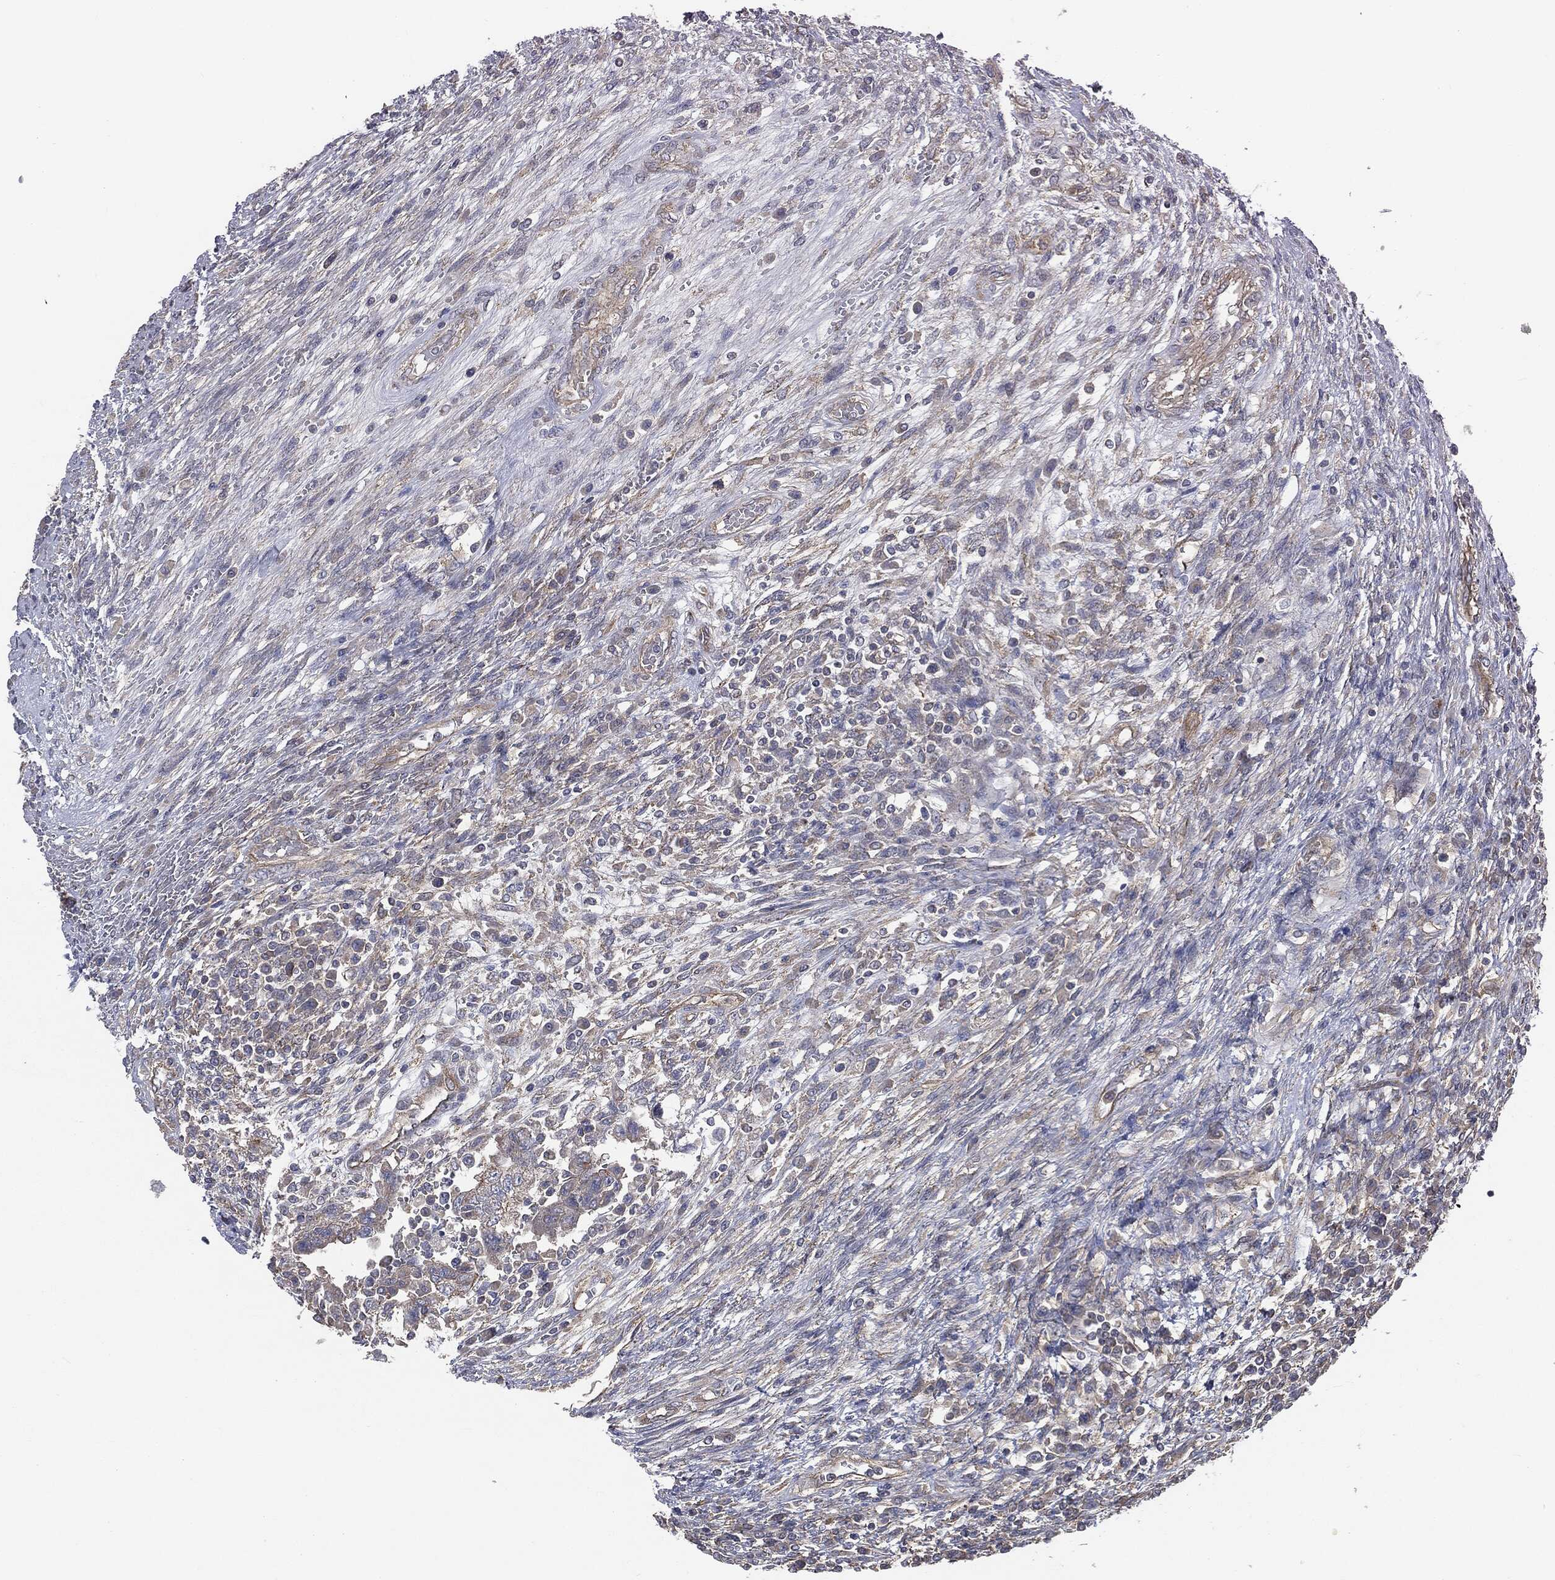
{"staining": {"intensity": "weak", "quantity": "25%-75%", "location": "cytoplasmic/membranous"}, "tissue": "testis cancer", "cell_type": "Tumor cells", "image_type": "cancer", "snomed": [{"axis": "morphology", "description": "Carcinoma, Embryonal, NOS"}, {"axis": "topography", "description": "Testis"}], "caption": "The immunohistochemical stain highlights weak cytoplasmic/membranous staining in tumor cells of testis embryonal carcinoma tissue. (IHC, brightfield microscopy, high magnification).", "gene": "EPS15L1", "patient": {"sex": "male", "age": 26}}